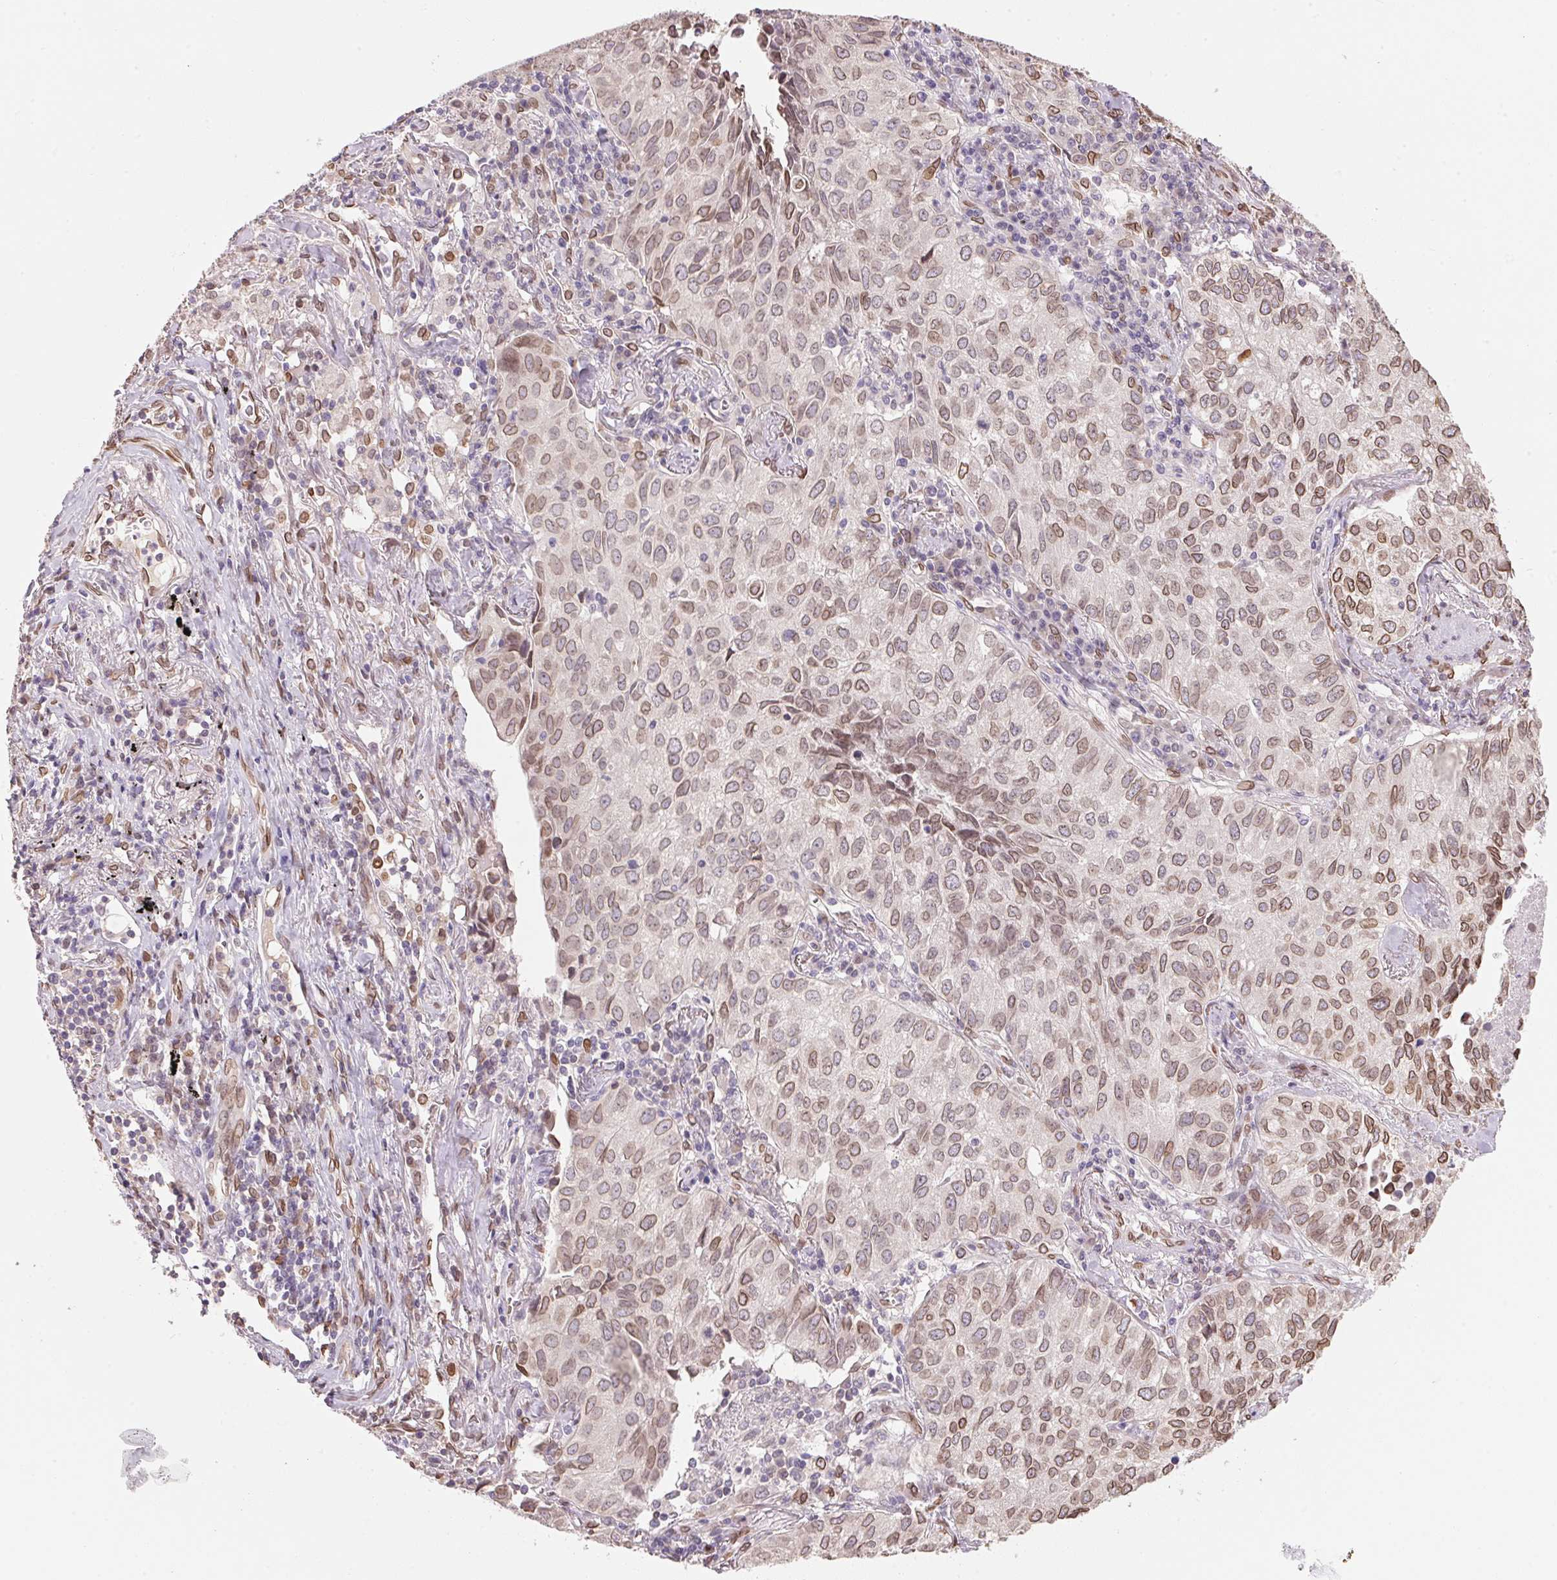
{"staining": {"intensity": "moderate", "quantity": ">75%", "location": "cytoplasmic/membranous,nuclear"}, "tissue": "lung cancer", "cell_type": "Tumor cells", "image_type": "cancer", "snomed": [{"axis": "morphology", "description": "Adenocarcinoma, NOS"}, {"axis": "topography", "description": "Lung"}], "caption": "Protein expression analysis of adenocarcinoma (lung) displays moderate cytoplasmic/membranous and nuclear positivity in about >75% of tumor cells.", "gene": "TMEM175", "patient": {"sex": "female", "age": 50}}